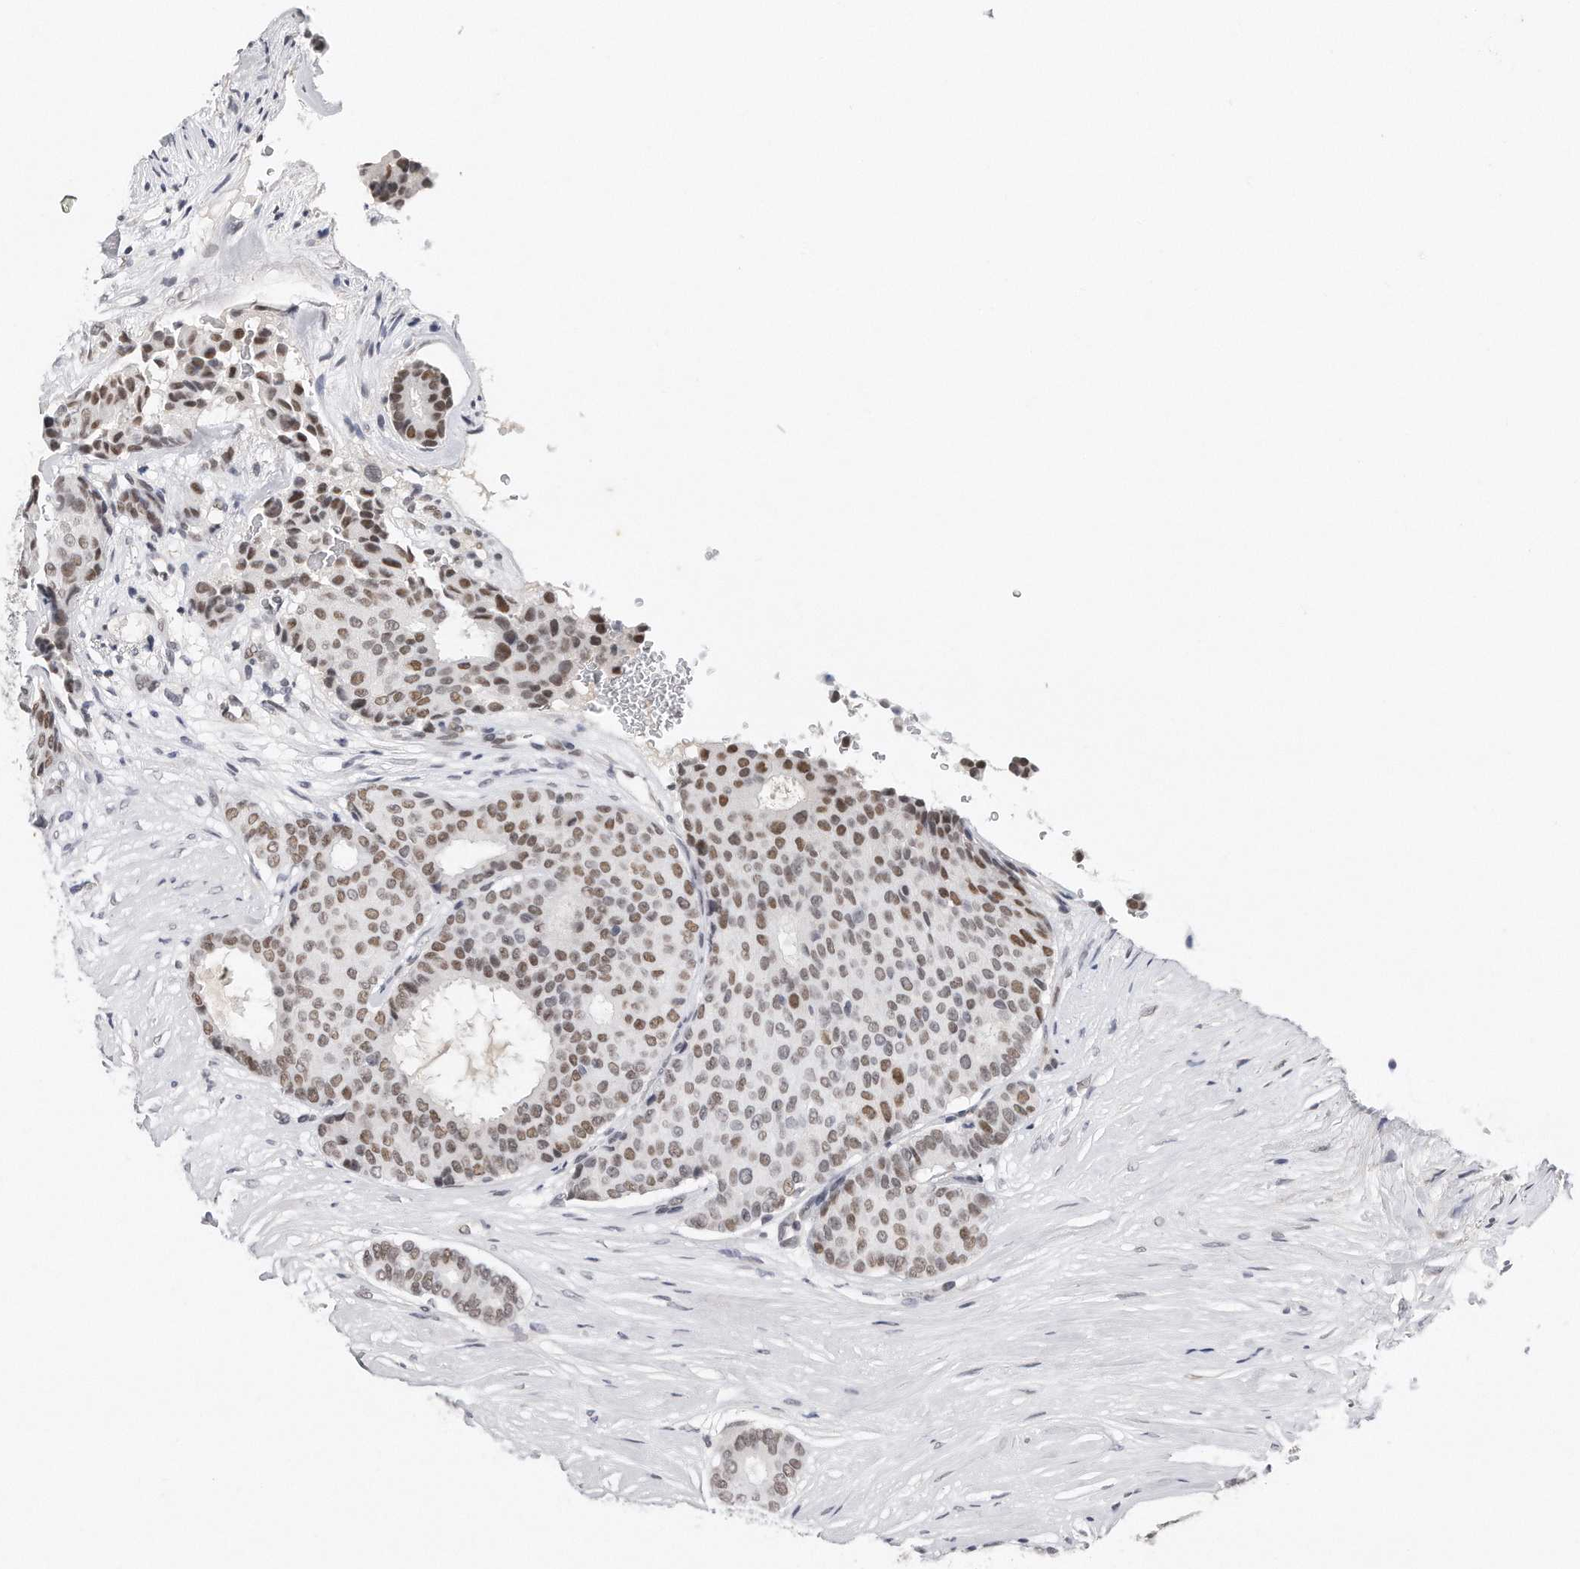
{"staining": {"intensity": "moderate", "quantity": ">75%", "location": "nuclear"}, "tissue": "breast cancer", "cell_type": "Tumor cells", "image_type": "cancer", "snomed": [{"axis": "morphology", "description": "Duct carcinoma"}, {"axis": "topography", "description": "Breast"}], "caption": "The image demonstrates staining of breast cancer (invasive ductal carcinoma), revealing moderate nuclear protein expression (brown color) within tumor cells.", "gene": "CTBP2", "patient": {"sex": "female", "age": 75}}